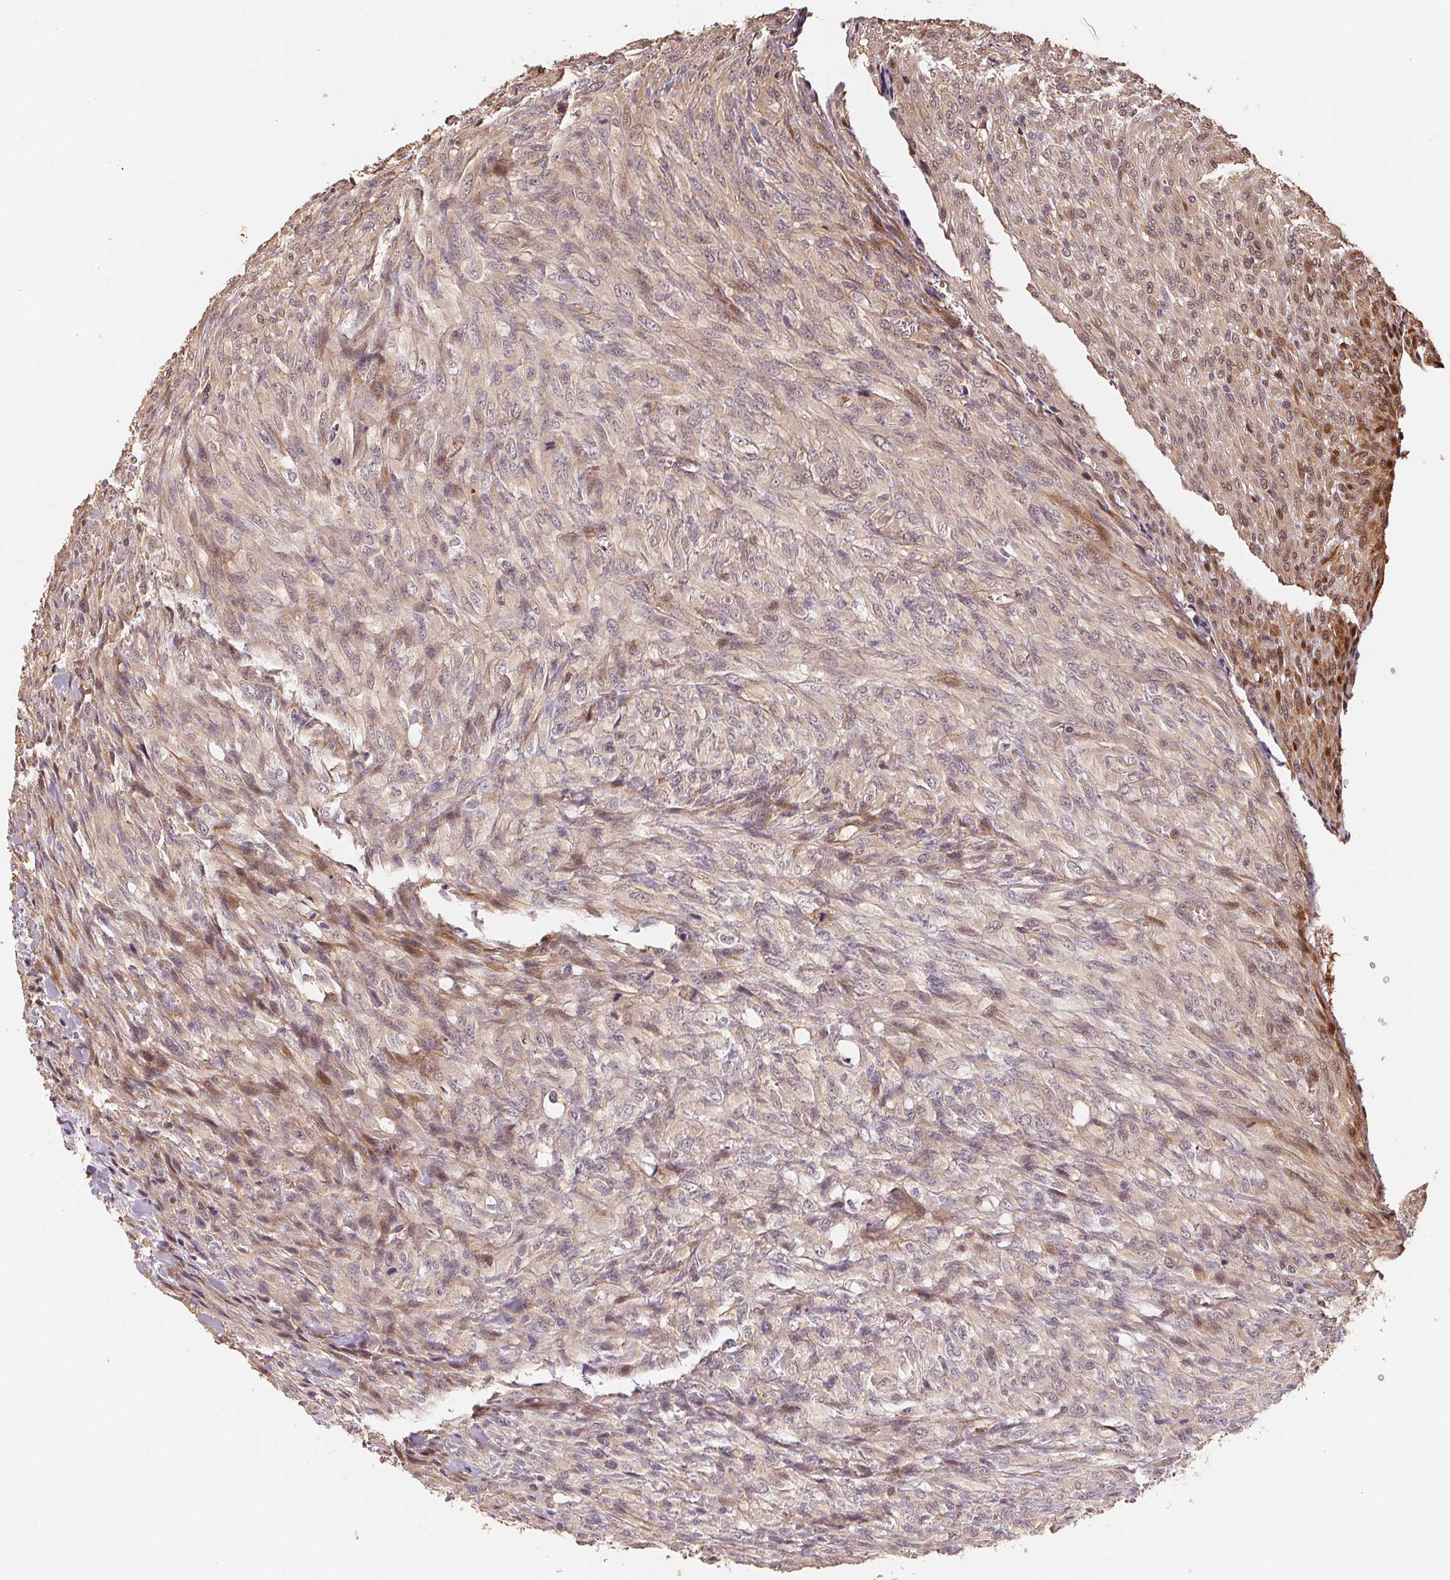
{"staining": {"intensity": "negative", "quantity": "none", "location": "none"}, "tissue": "renal cancer", "cell_type": "Tumor cells", "image_type": "cancer", "snomed": [{"axis": "morphology", "description": "Adenocarcinoma, NOS"}, {"axis": "topography", "description": "Kidney"}], "caption": "An image of renal cancer stained for a protein demonstrates no brown staining in tumor cells. The staining is performed using DAB (3,3'-diaminobenzidine) brown chromogen with nuclei counter-stained in using hematoxylin.", "gene": "TMEM222", "patient": {"sex": "male", "age": 58}}